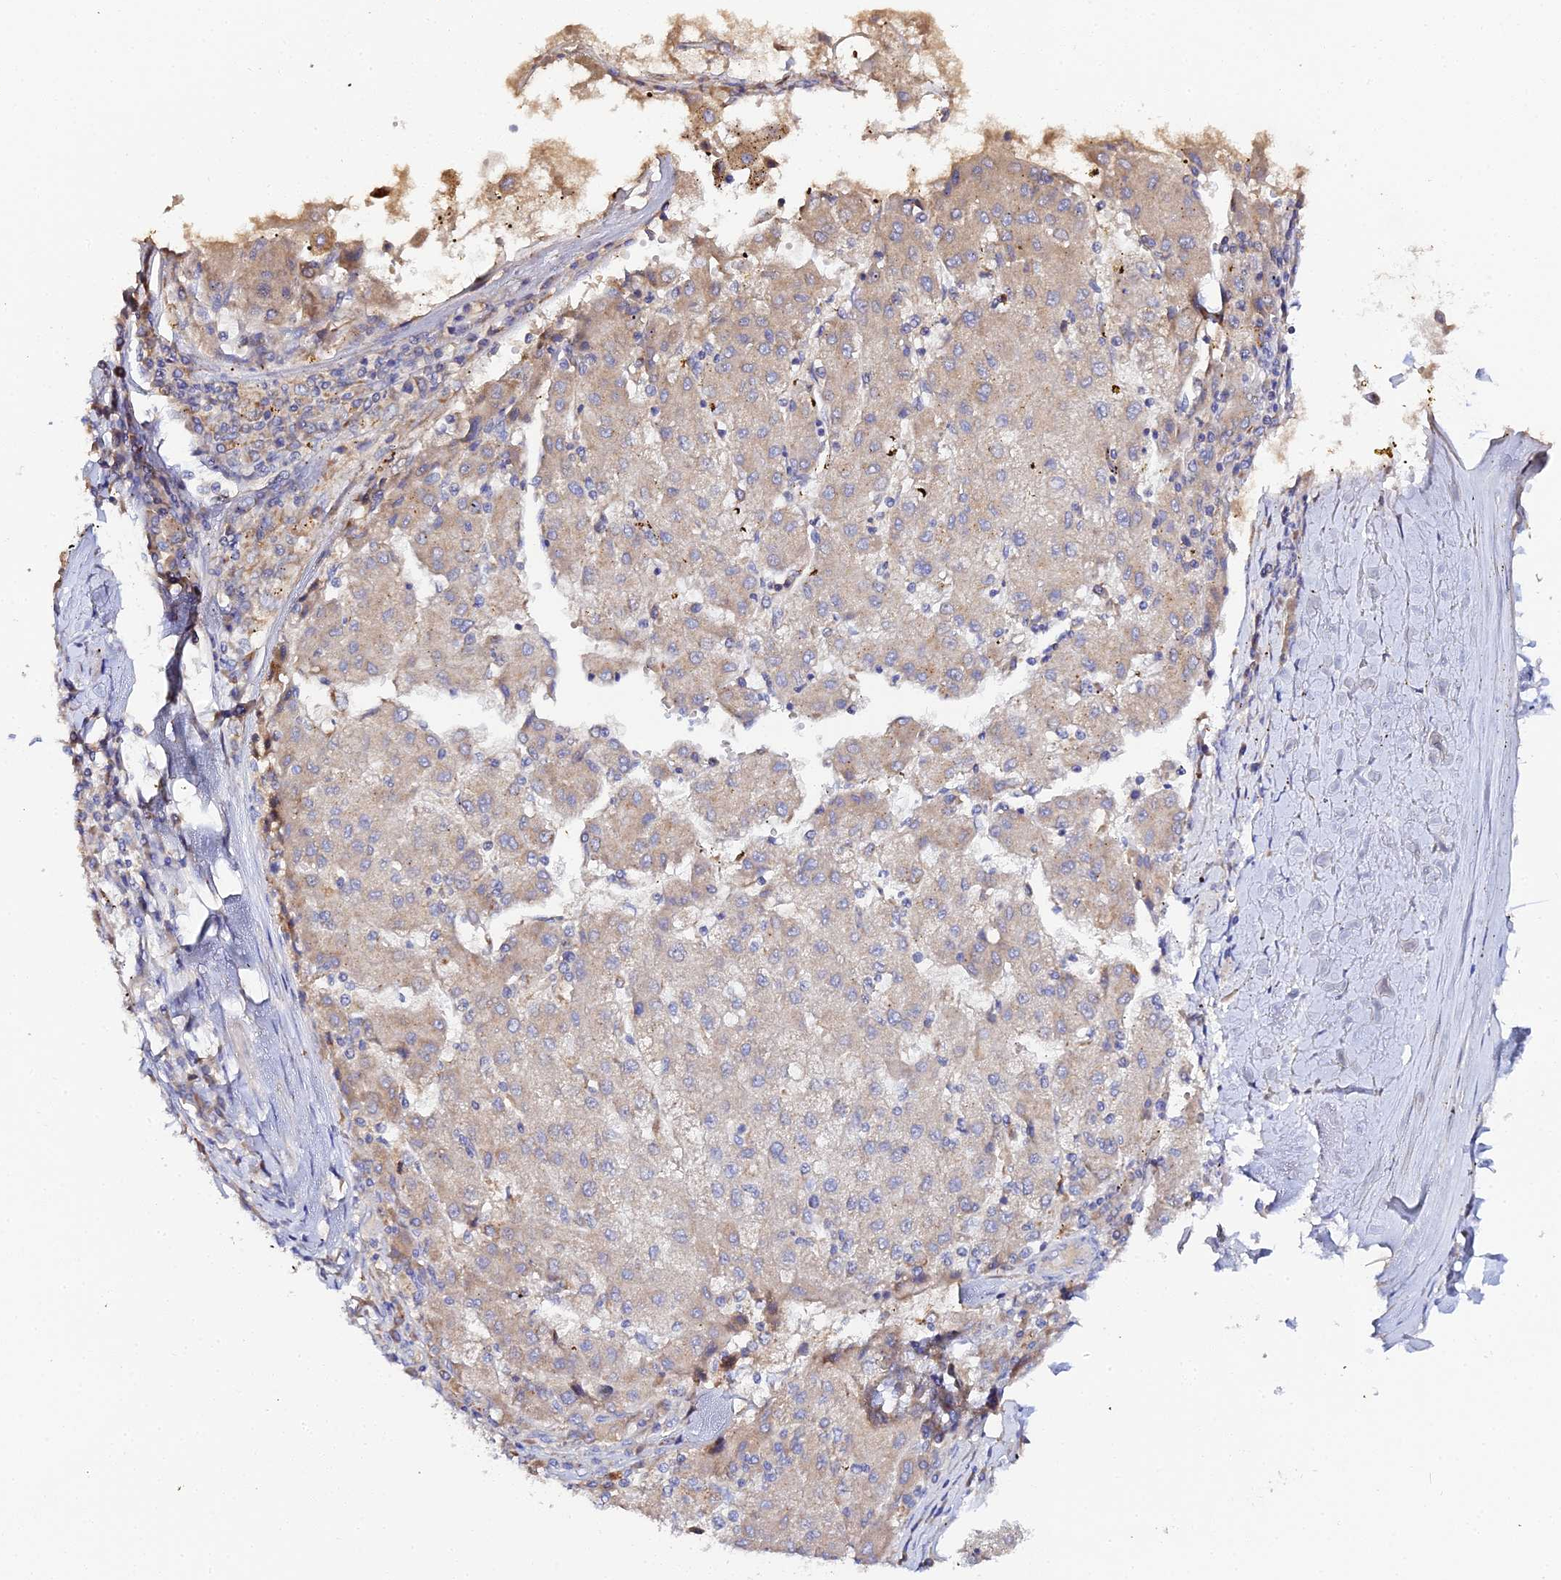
{"staining": {"intensity": "moderate", "quantity": "25%-75%", "location": "cytoplasmic/membranous"}, "tissue": "liver cancer", "cell_type": "Tumor cells", "image_type": "cancer", "snomed": [{"axis": "morphology", "description": "Carcinoma, Hepatocellular, NOS"}, {"axis": "topography", "description": "Liver"}], "caption": "Liver hepatocellular carcinoma stained for a protein (brown) reveals moderate cytoplasmic/membranous positive expression in about 25%-75% of tumor cells.", "gene": "SCX", "patient": {"sex": "male", "age": 72}}